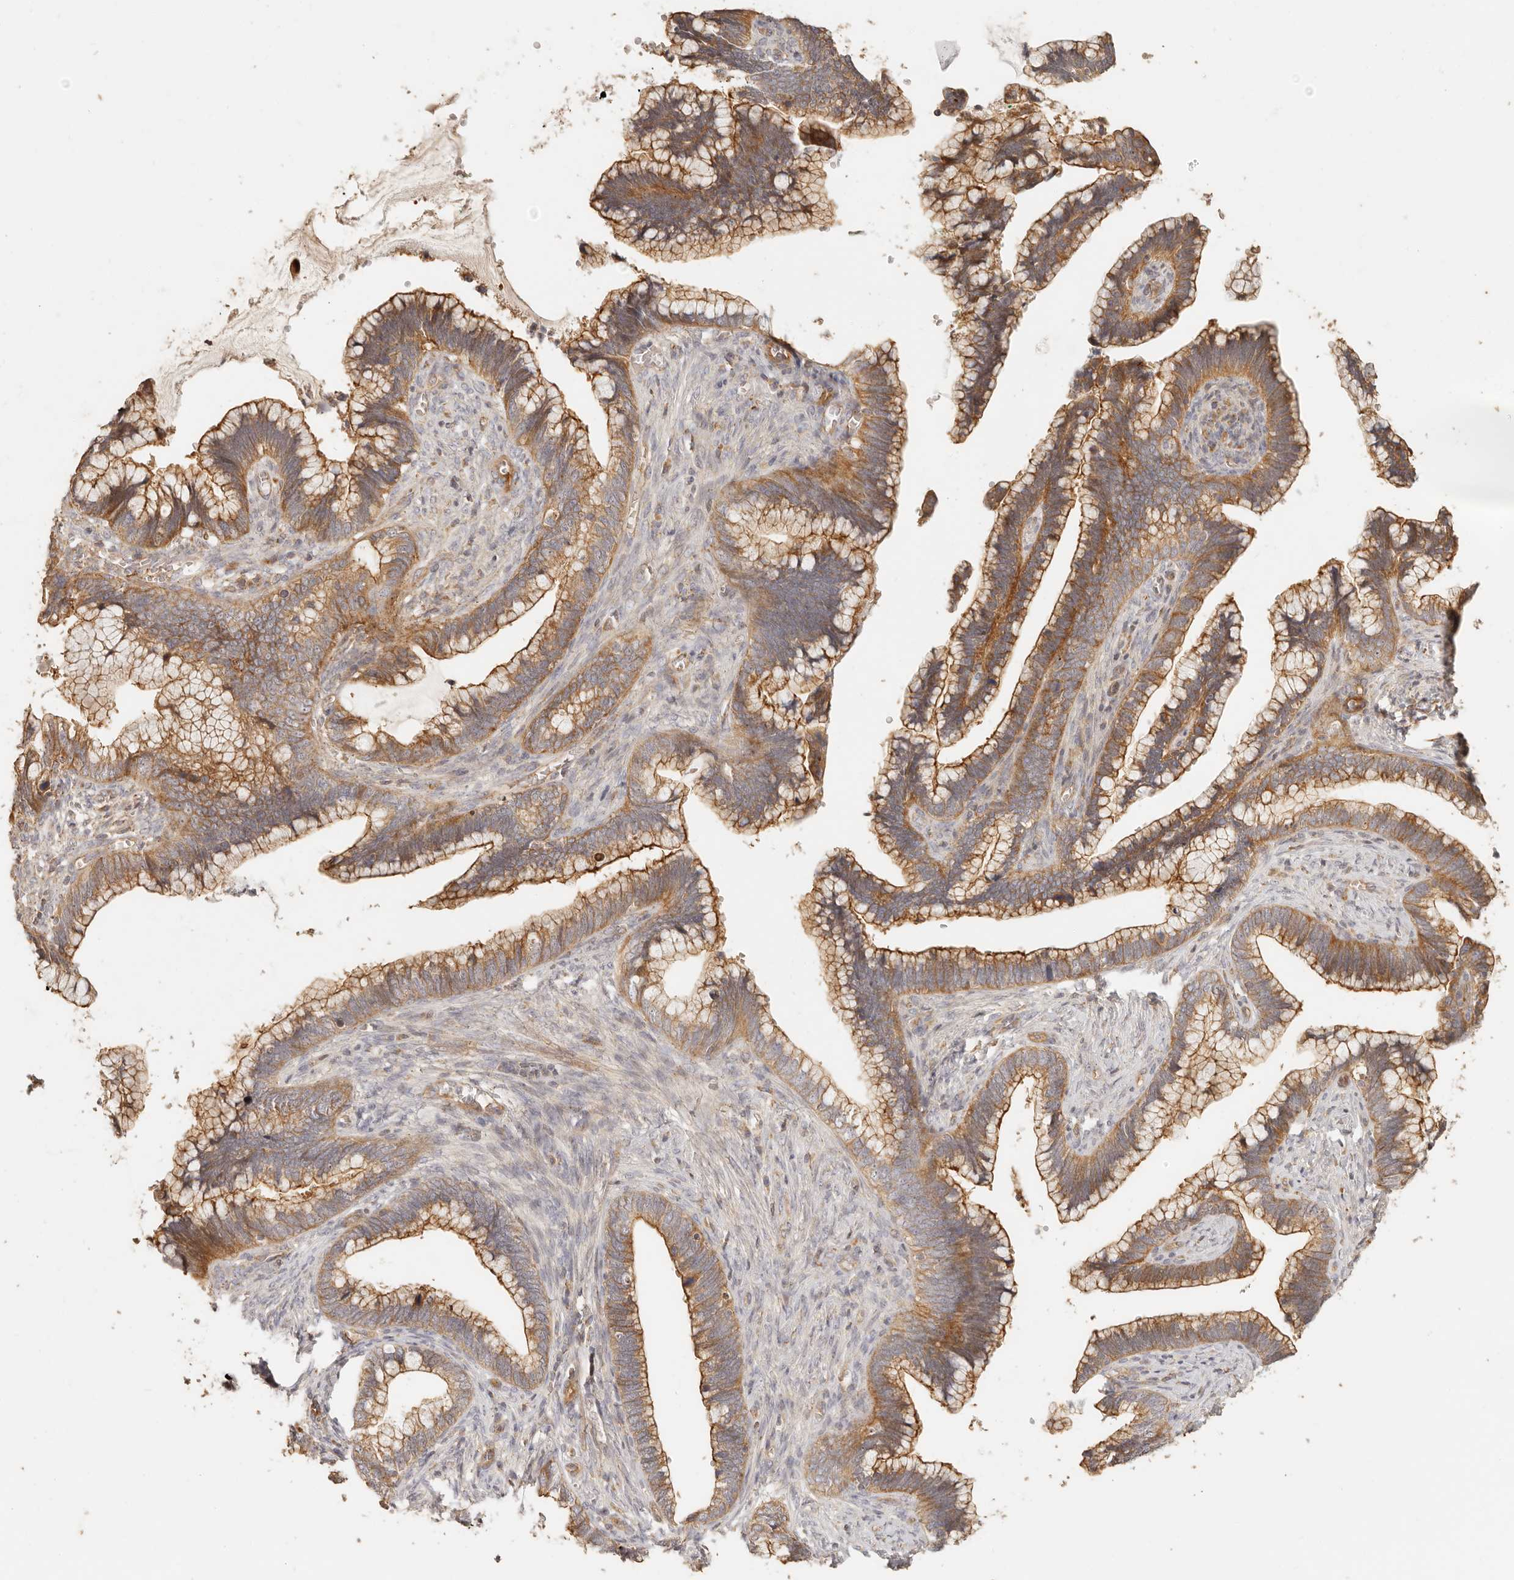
{"staining": {"intensity": "moderate", "quantity": ">75%", "location": "cytoplasmic/membranous"}, "tissue": "cervical cancer", "cell_type": "Tumor cells", "image_type": "cancer", "snomed": [{"axis": "morphology", "description": "Adenocarcinoma, NOS"}, {"axis": "topography", "description": "Cervix"}], "caption": "An image of human cervical adenocarcinoma stained for a protein shows moderate cytoplasmic/membranous brown staining in tumor cells. (Brightfield microscopy of DAB IHC at high magnification).", "gene": "PTPN22", "patient": {"sex": "female", "age": 44}}